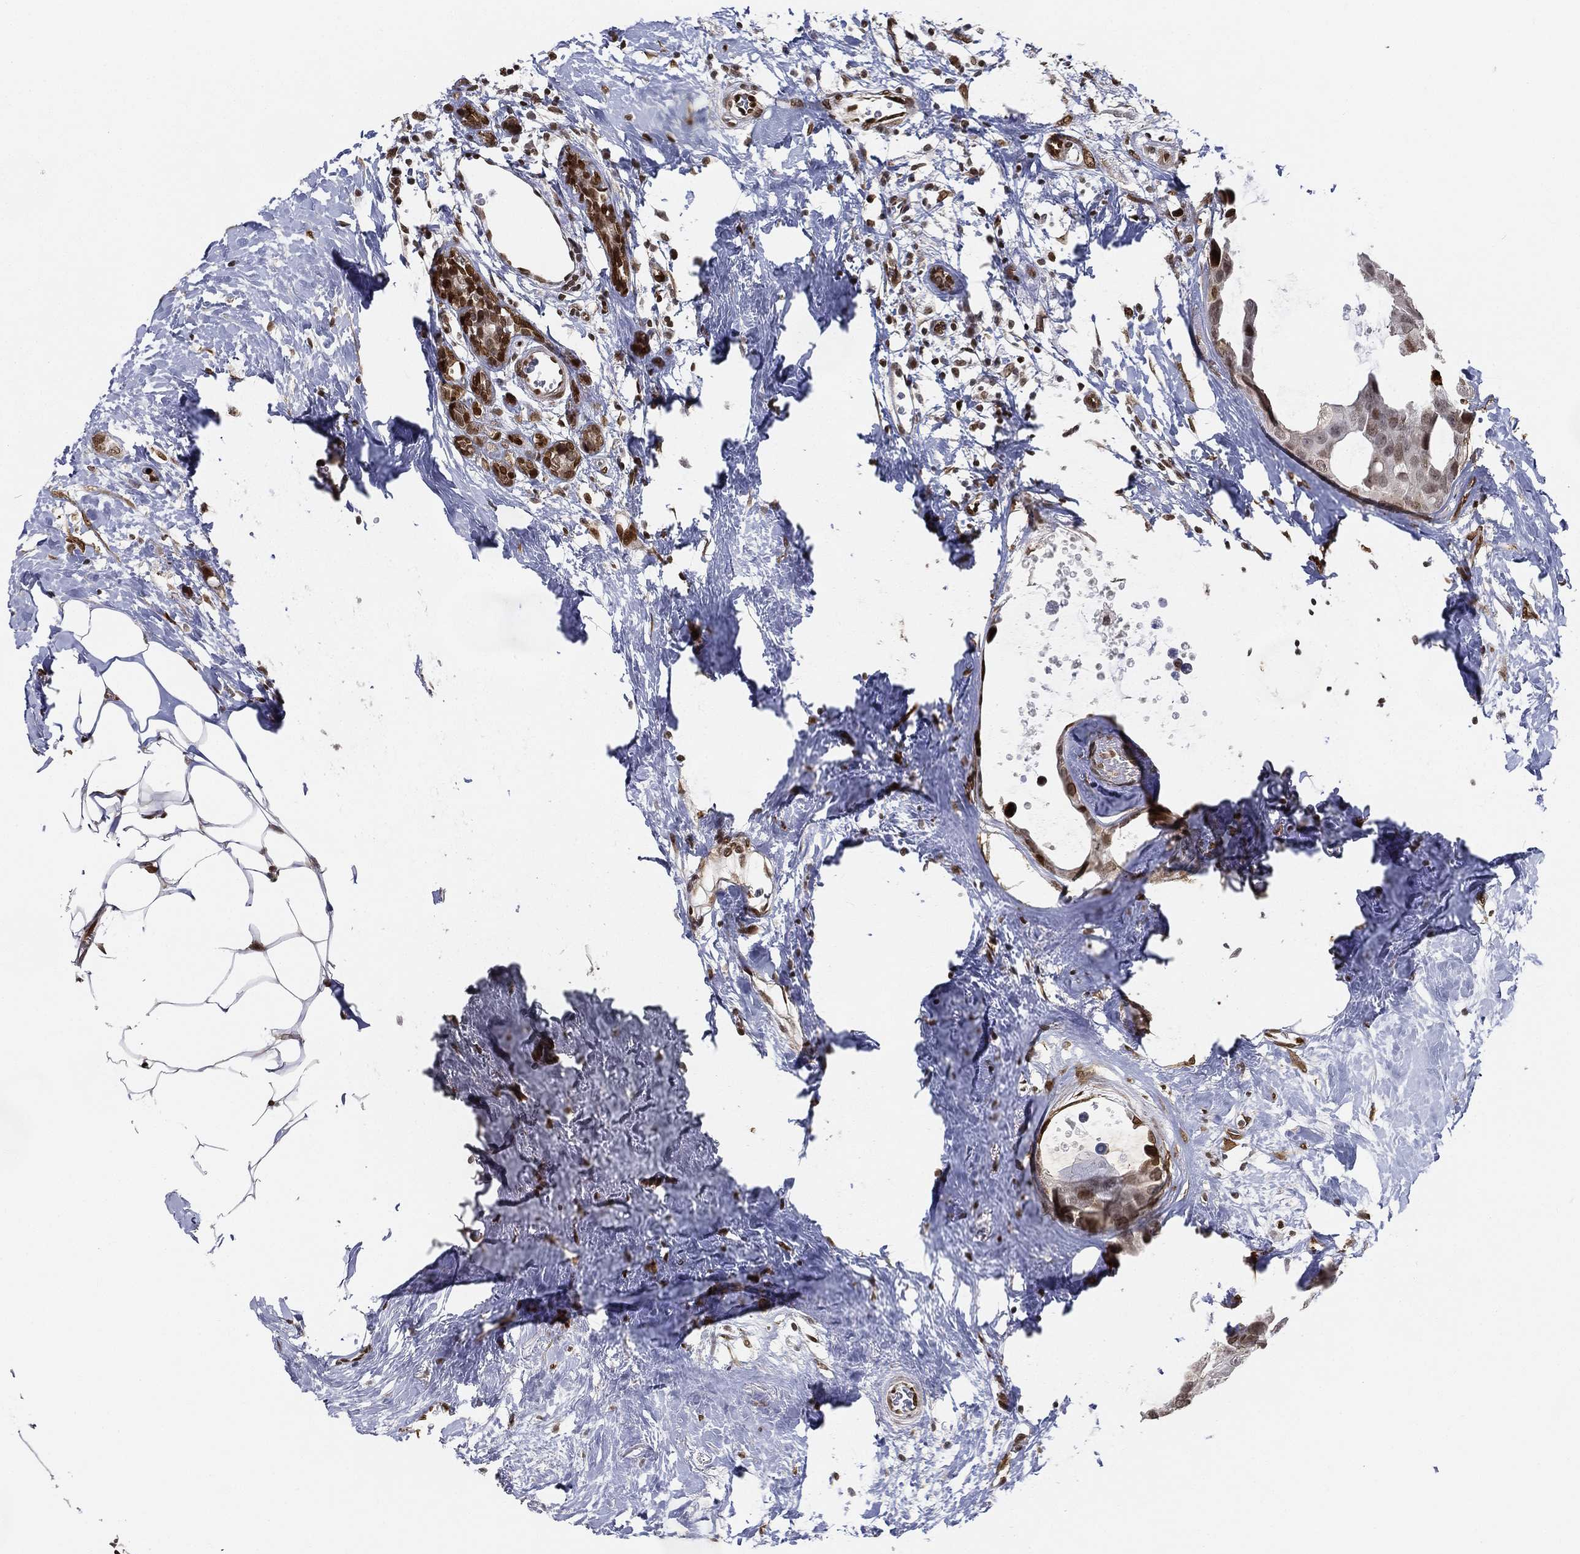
{"staining": {"intensity": "moderate", "quantity": "25%-75%", "location": "nuclear"}, "tissue": "breast cancer", "cell_type": "Tumor cells", "image_type": "cancer", "snomed": [{"axis": "morphology", "description": "Duct carcinoma"}, {"axis": "topography", "description": "Breast"}], "caption": "Tumor cells display medium levels of moderate nuclear staining in approximately 25%-75% of cells in breast cancer (invasive ductal carcinoma). (DAB IHC, brown staining for protein, blue staining for nuclei).", "gene": "LMNB1", "patient": {"sex": "female", "age": 45}}